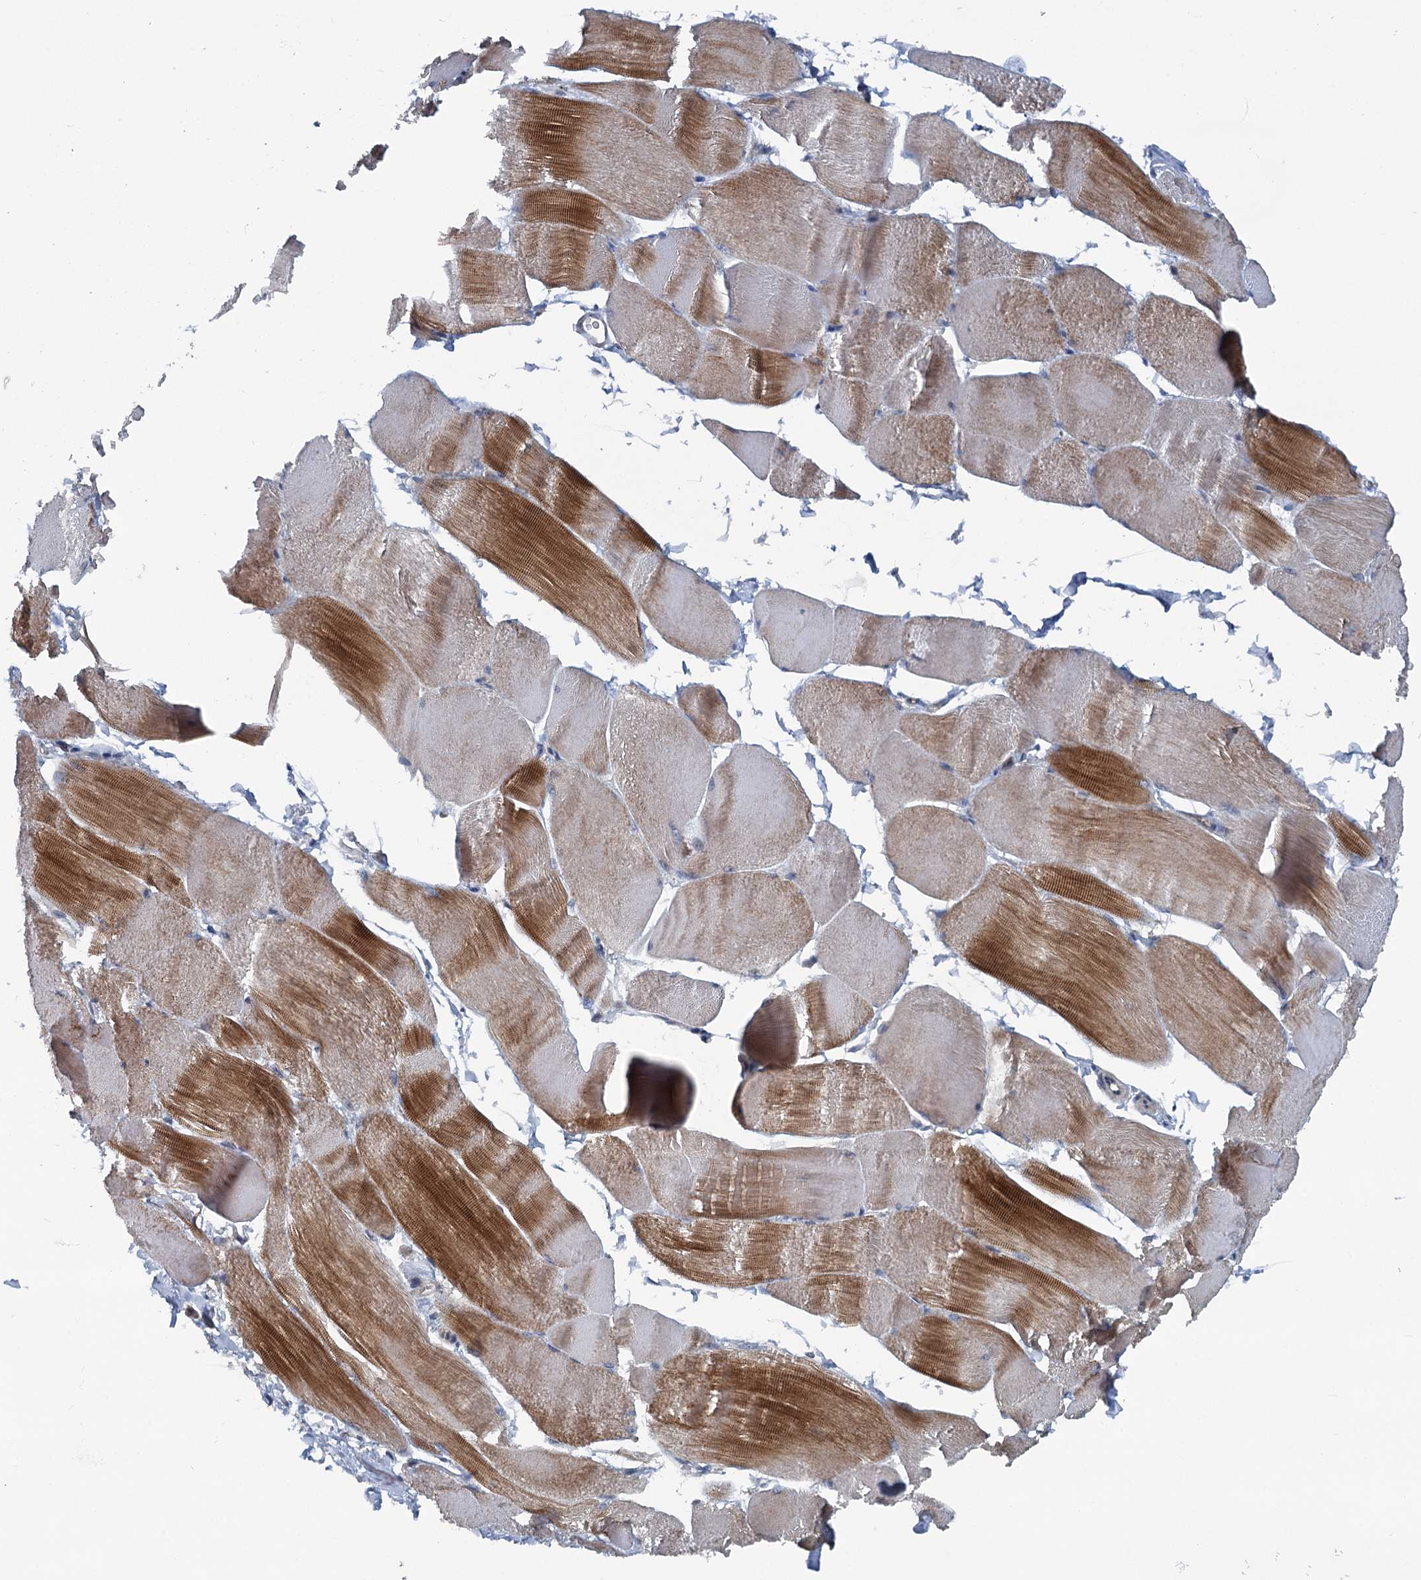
{"staining": {"intensity": "strong", "quantity": "25%-75%", "location": "cytoplasmic/membranous"}, "tissue": "skeletal muscle", "cell_type": "Myocytes", "image_type": "normal", "snomed": [{"axis": "morphology", "description": "Normal tissue, NOS"}, {"axis": "morphology", "description": "Basal cell carcinoma"}, {"axis": "topography", "description": "Skeletal muscle"}], "caption": "This is a micrograph of immunohistochemistry (IHC) staining of normal skeletal muscle, which shows strong staining in the cytoplasmic/membranous of myocytes.", "gene": "GCLM", "patient": {"sex": "female", "age": 64}}